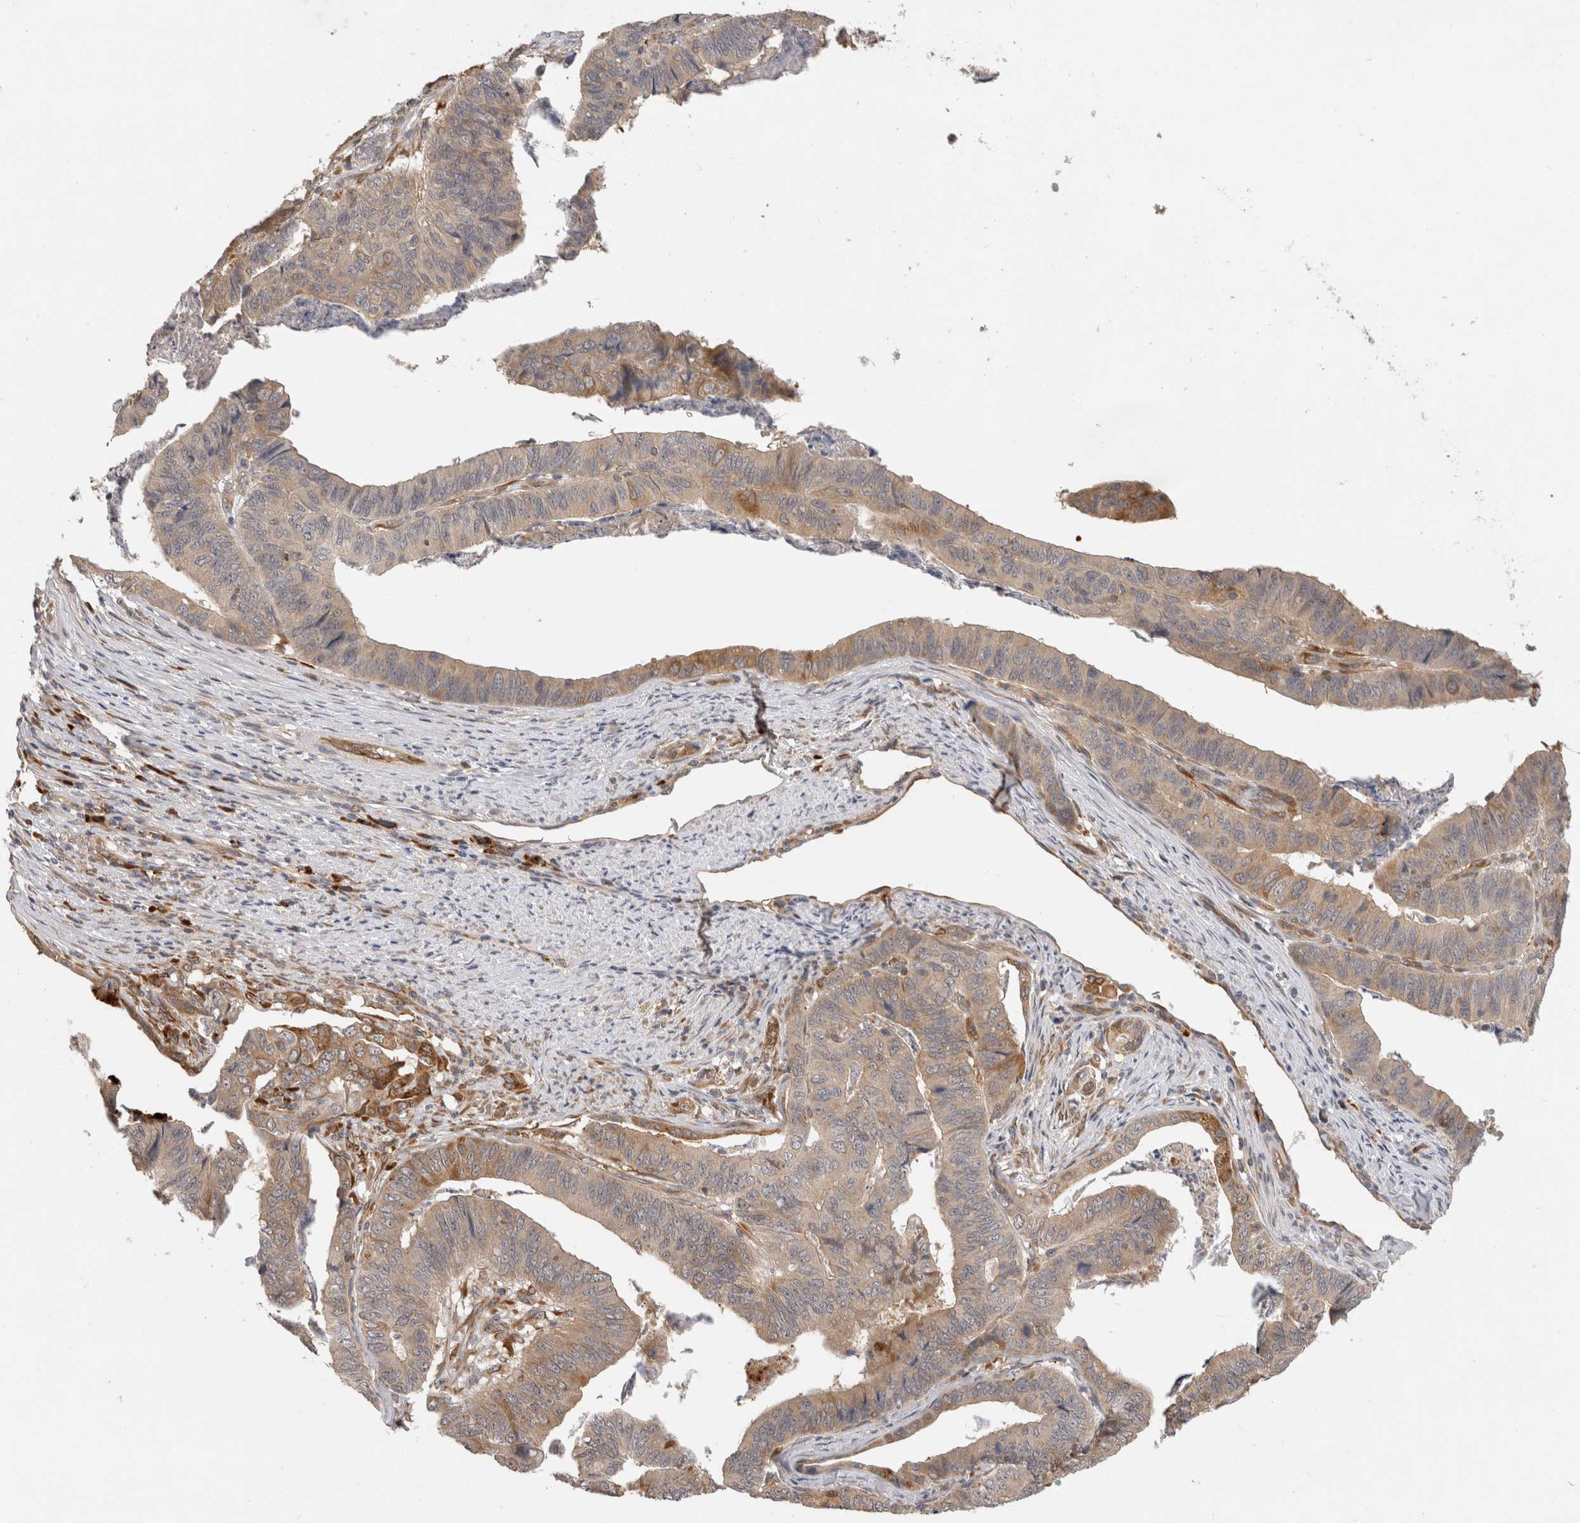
{"staining": {"intensity": "weak", "quantity": ">75%", "location": "cytoplasmic/membranous"}, "tissue": "stomach cancer", "cell_type": "Tumor cells", "image_type": "cancer", "snomed": [{"axis": "morphology", "description": "Adenocarcinoma, NOS"}, {"axis": "topography", "description": "Stomach, lower"}], "caption": "Stomach cancer (adenocarcinoma) tissue exhibits weak cytoplasmic/membranous positivity in approximately >75% of tumor cells", "gene": "APOL2", "patient": {"sex": "male", "age": 77}}